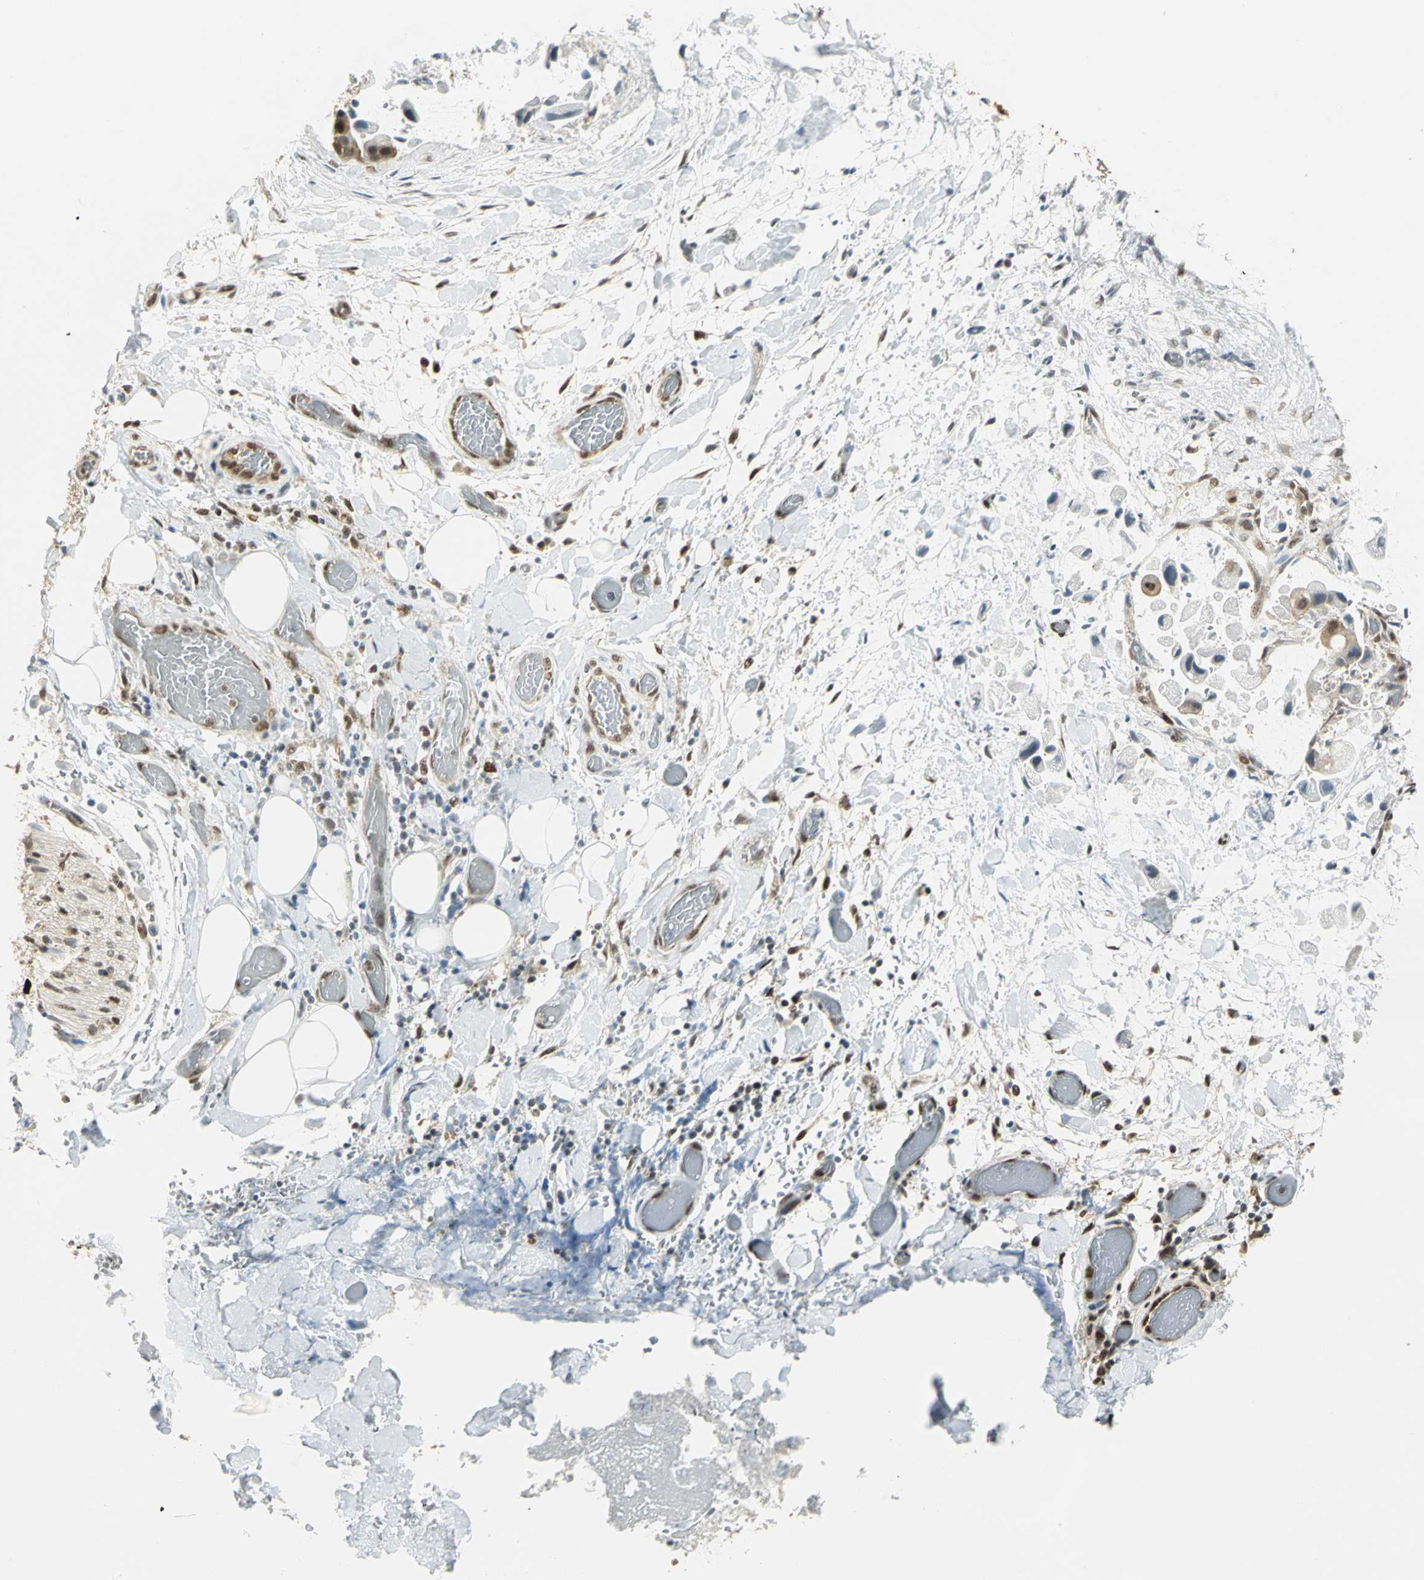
{"staining": {"intensity": "moderate", "quantity": "25%-75%", "location": "nuclear"}, "tissue": "adipose tissue", "cell_type": "Adipocytes", "image_type": "normal", "snomed": [{"axis": "morphology", "description": "Normal tissue, NOS"}, {"axis": "morphology", "description": "Cholangiocarcinoma"}, {"axis": "topography", "description": "Liver"}, {"axis": "topography", "description": "Peripheral nerve tissue"}], "caption": "A brown stain labels moderate nuclear expression of a protein in adipocytes of unremarkable adipose tissue.", "gene": "DDX5", "patient": {"sex": "male", "age": 50}}